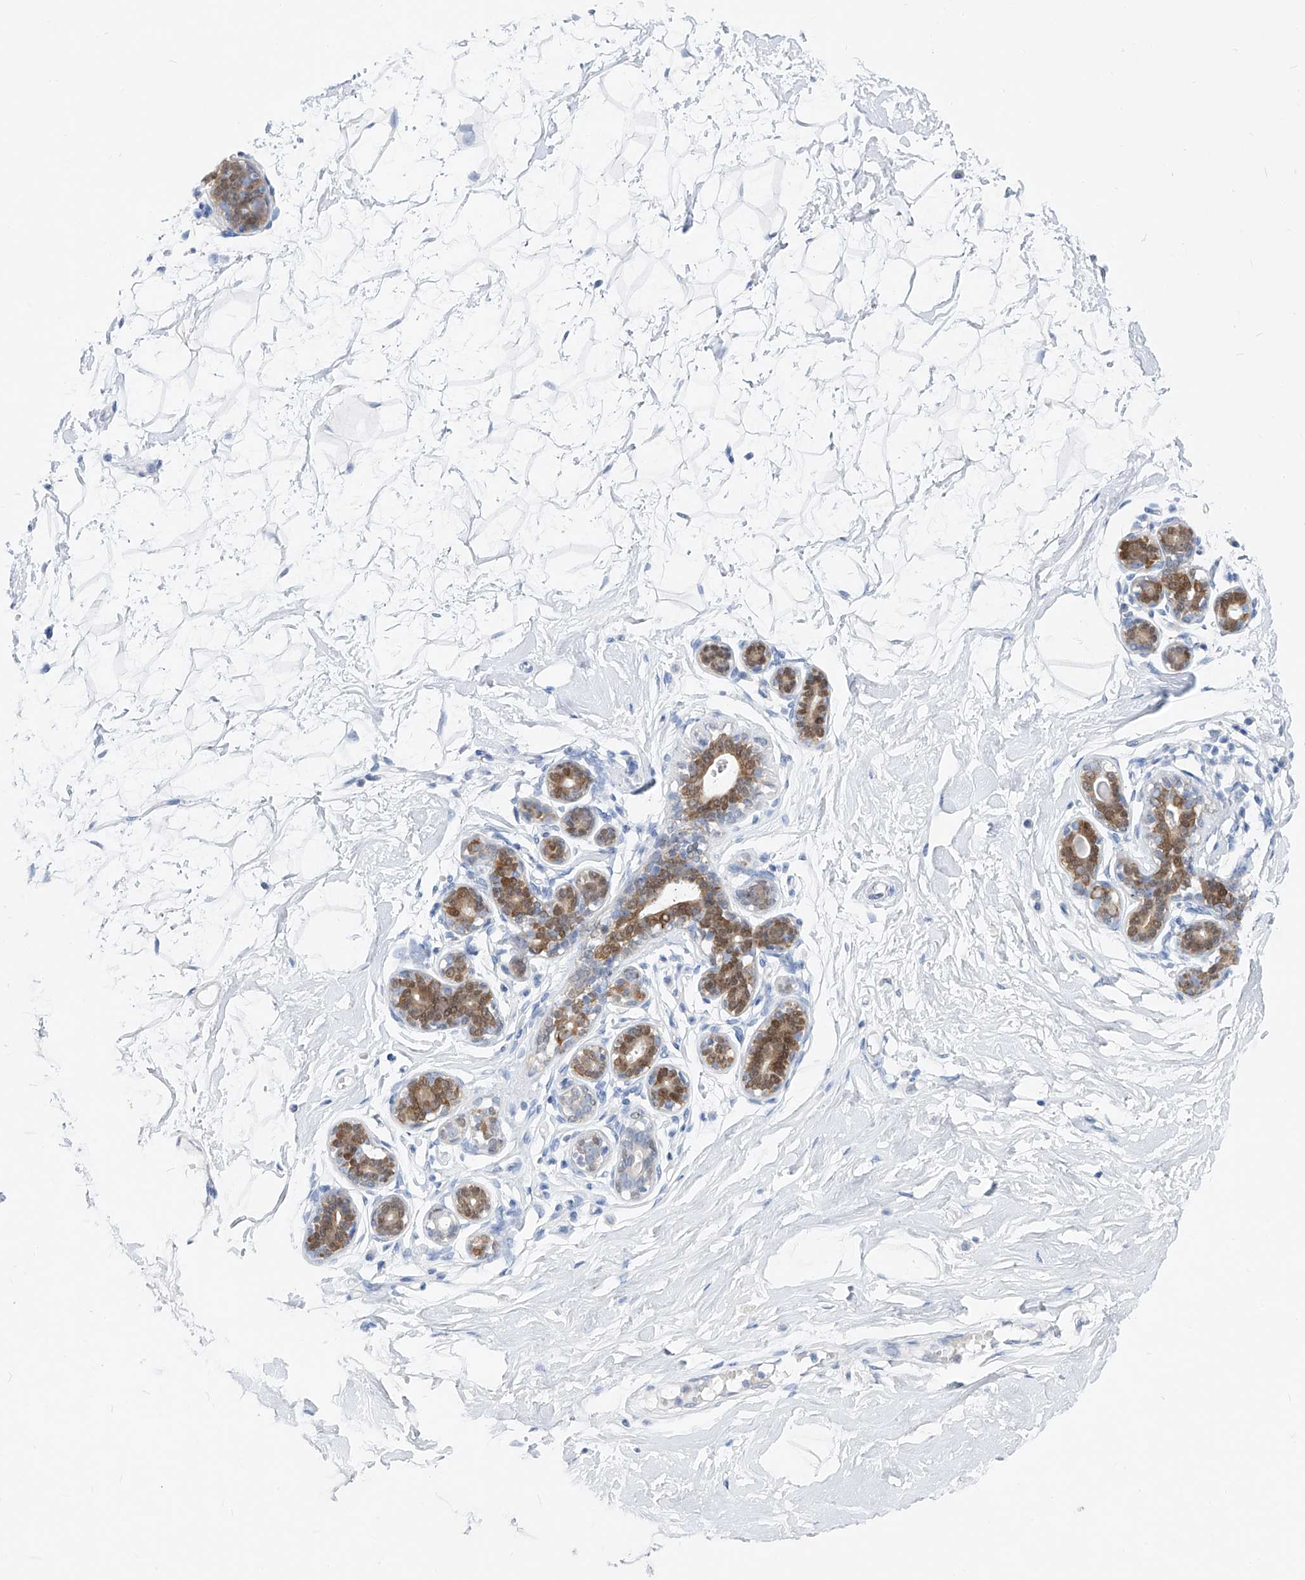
{"staining": {"intensity": "negative", "quantity": "none", "location": "none"}, "tissue": "breast", "cell_type": "Adipocytes", "image_type": "normal", "snomed": [{"axis": "morphology", "description": "Normal tissue, NOS"}, {"axis": "morphology", "description": "Adenoma, NOS"}, {"axis": "topography", "description": "Breast"}], "caption": "An immunohistochemistry (IHC) histopathology image of benign breast is shown. There is no staining in adipocytes of breast.", "gene": "UFL1", "patient": {"sex": "female", "age": 23}}